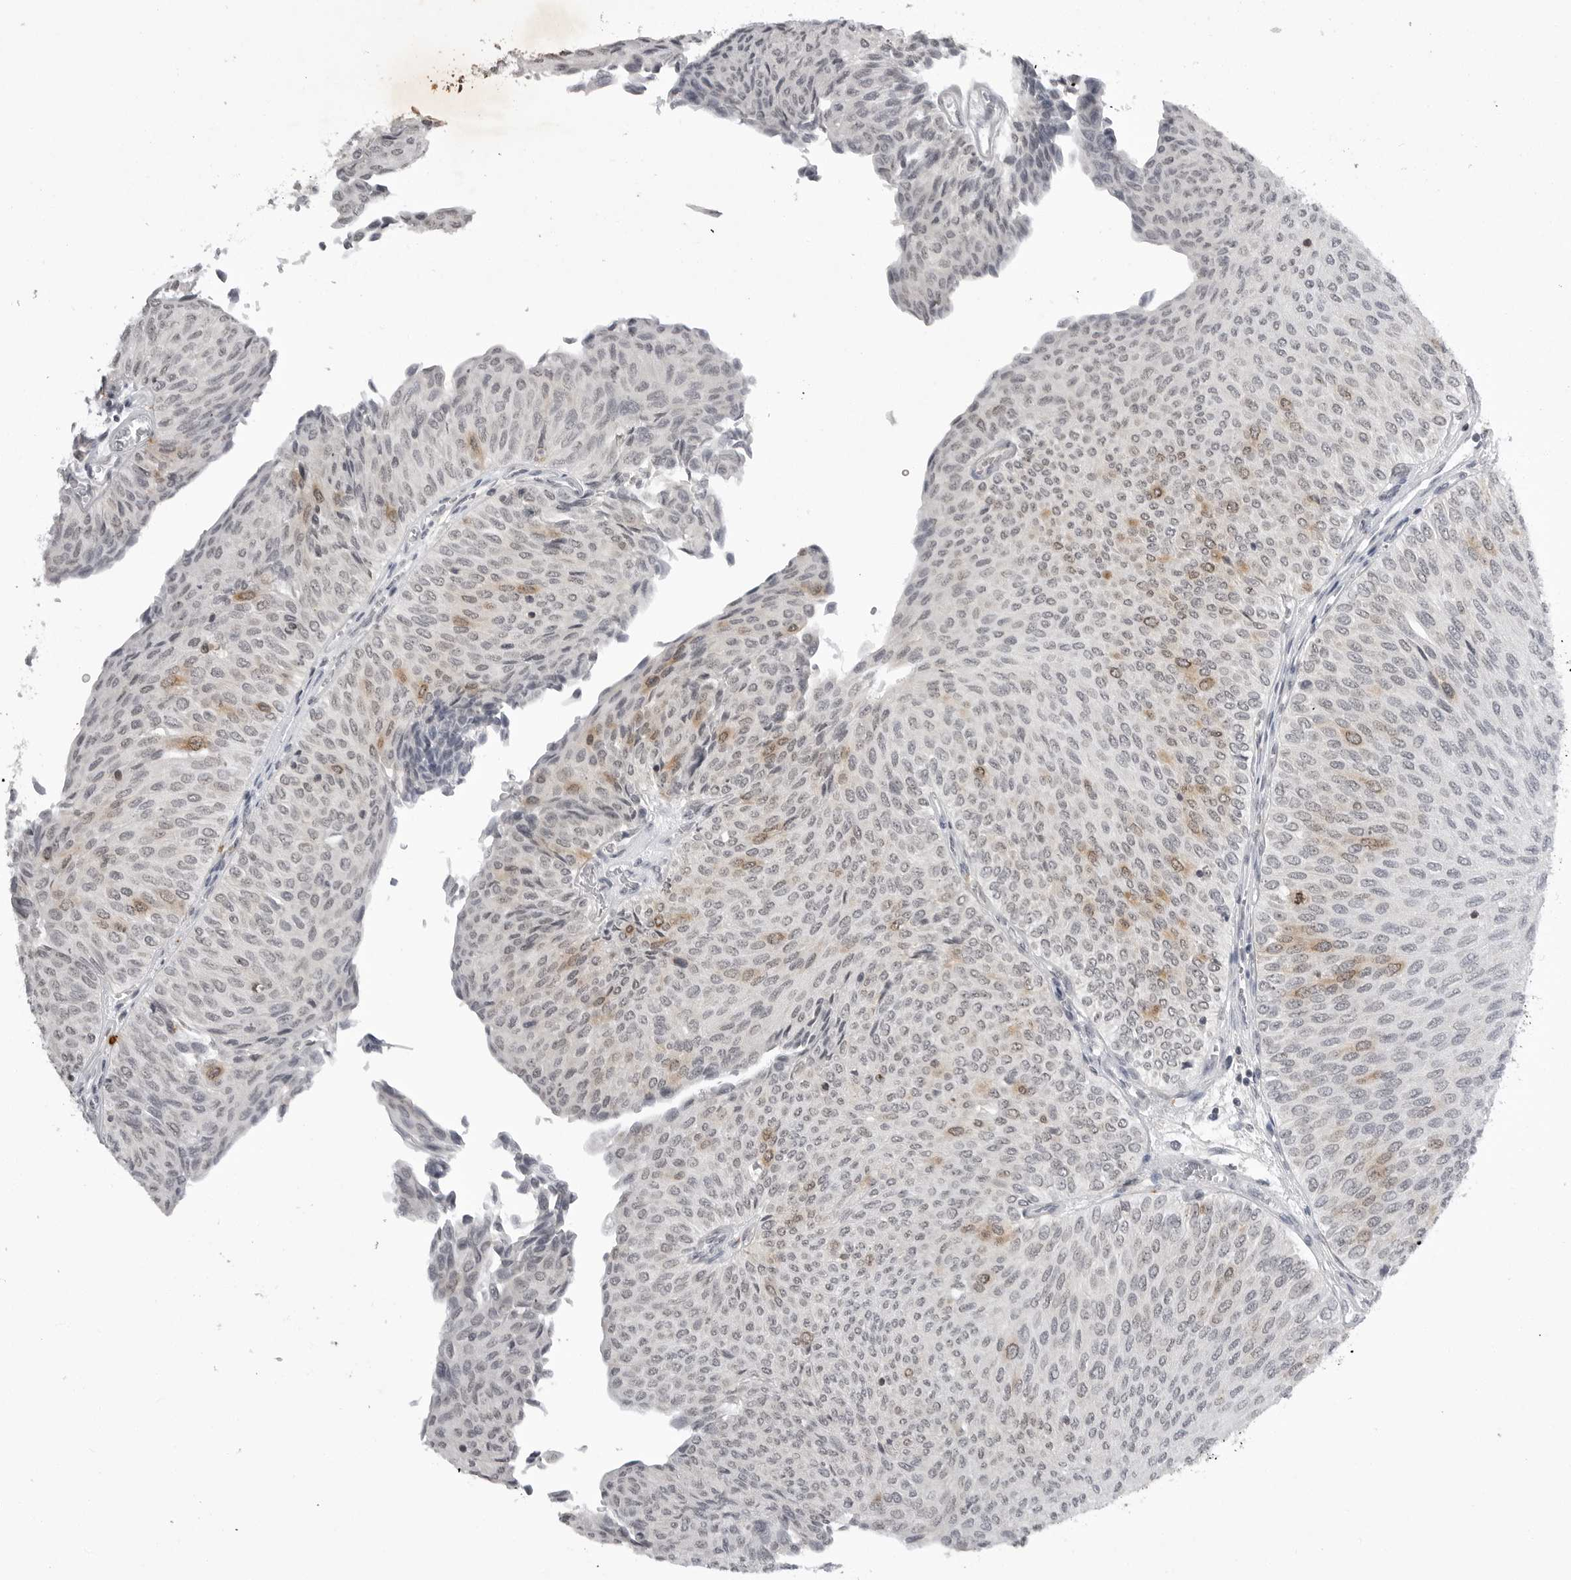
{"staining": {"intensity": "moderate", "quantity": "<25%", "location": "cytoplasmic/membranous"}, "tissue": "urothelial cancer", "cell_type": "Tumor cells", "image_type": "cancer", "snomed": [{"axis": "morphology", "description": "Urothelial carcinoma, Low grade"}, {"axis": "topography", "description": "Urinary bladder"}], "caption": "Urothelial cancer tissue reveals moderate cytoplasmic/membranous expression in approximately <25% of tumor cells, visualized by immunohistochemistry.", "gene": "RRM1", "patient": {"sex": "male", "age": 78}}